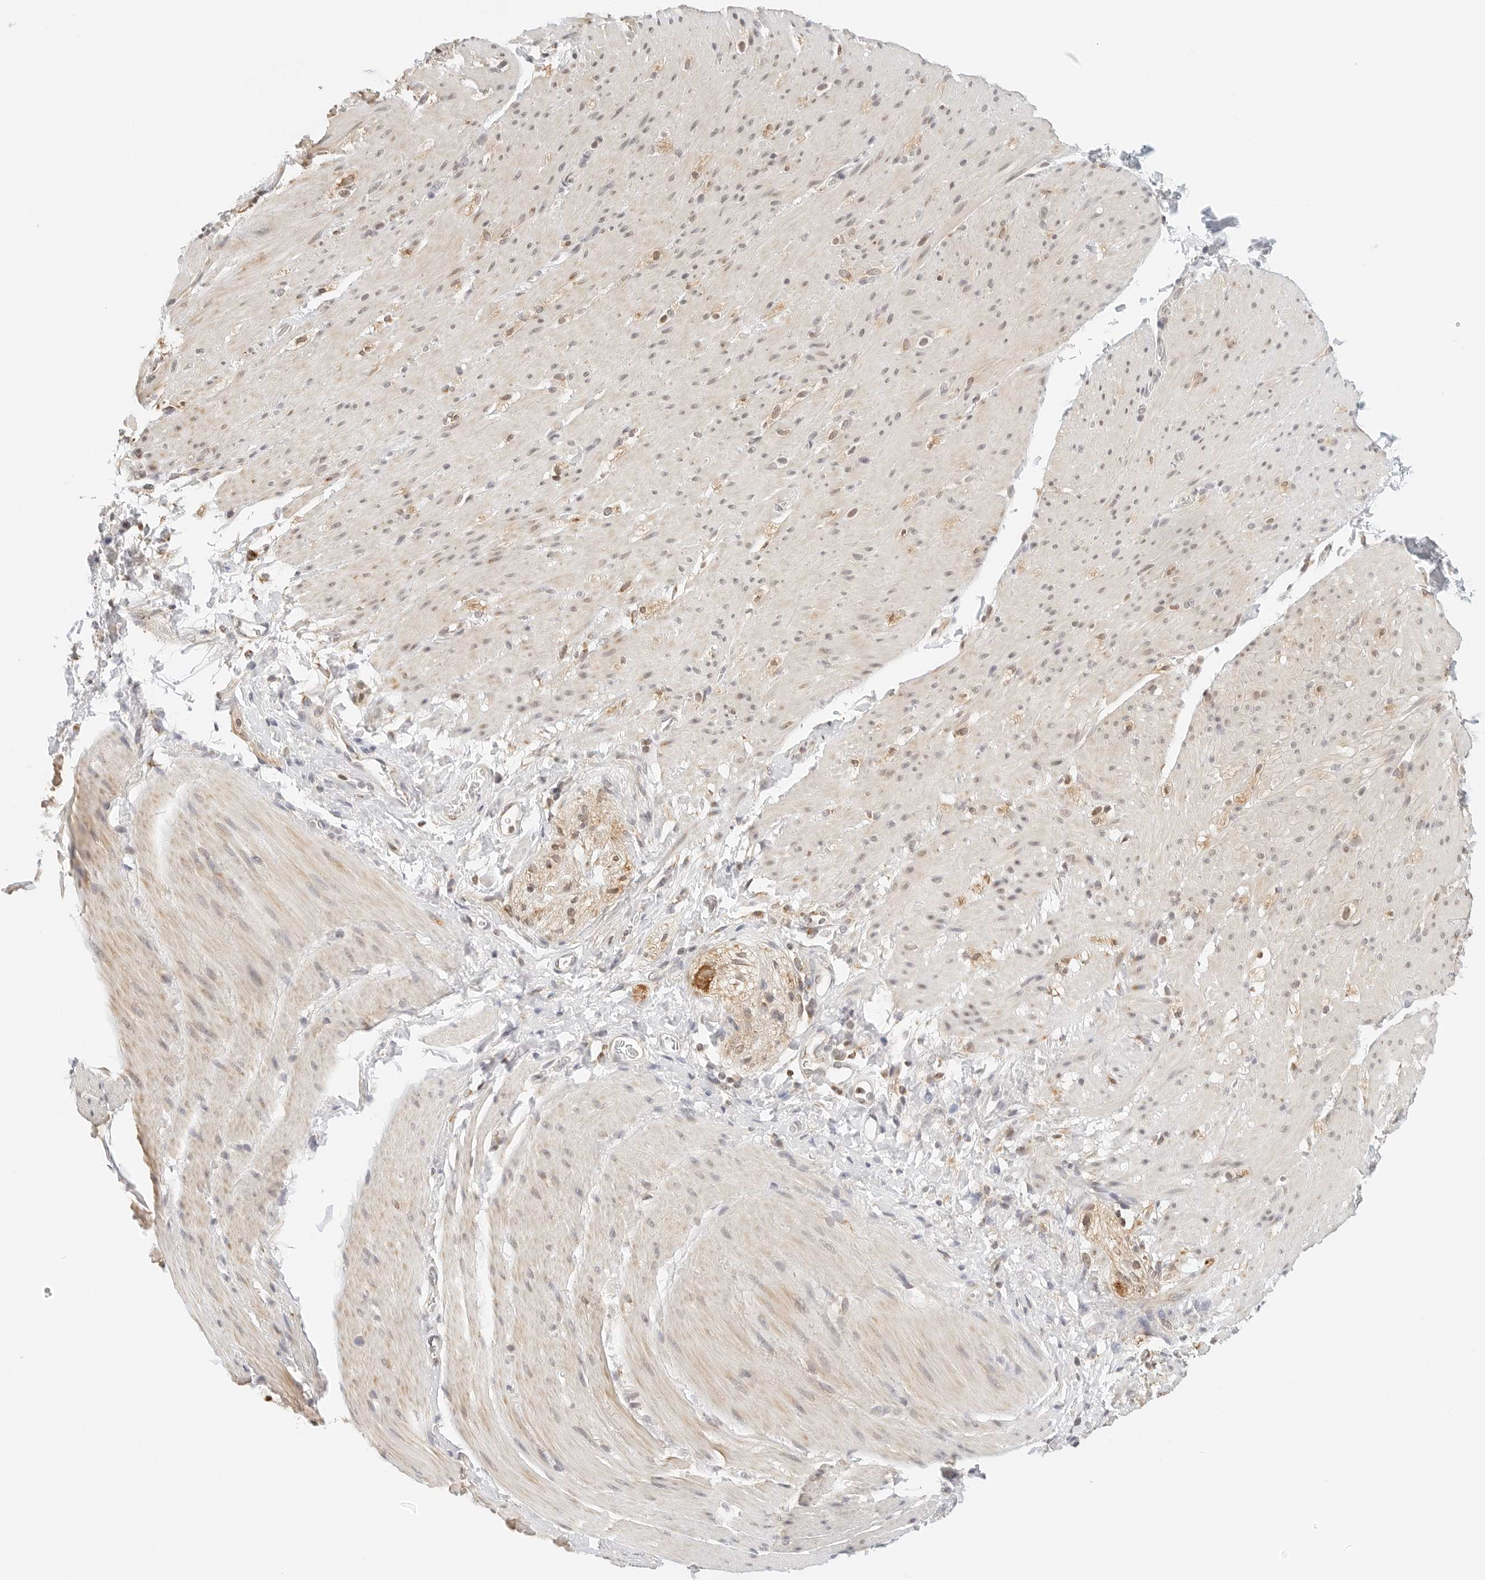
{"staining": {"intensity": "weak", "quantity": "25%-75%", "location": "cytoplasmic/membranous"}, "tissue": "smooth muscle", "cell_type": "Smooth muscle cells", "image_type": "normal", "snomed": [{"axis": "morphology", "description": "Normal tissue, NOS"}, {"axis": "topography", "description": "Smooth muscle"}, {"axis": "topography", "description": "Small intestine"}], "caption": "Immunohistochemistry (IHC) micrograph of normal smooth muscle: smooth muscle stained using IHC displays low levels of weak protein expression localized specifically in the cytoplasmic/membranous of smooth muscle cells, appearing as a cytoplasmic/membranous brown color.", "gene": "ATL1", "patient": {"sex": "female", "age": 84}}